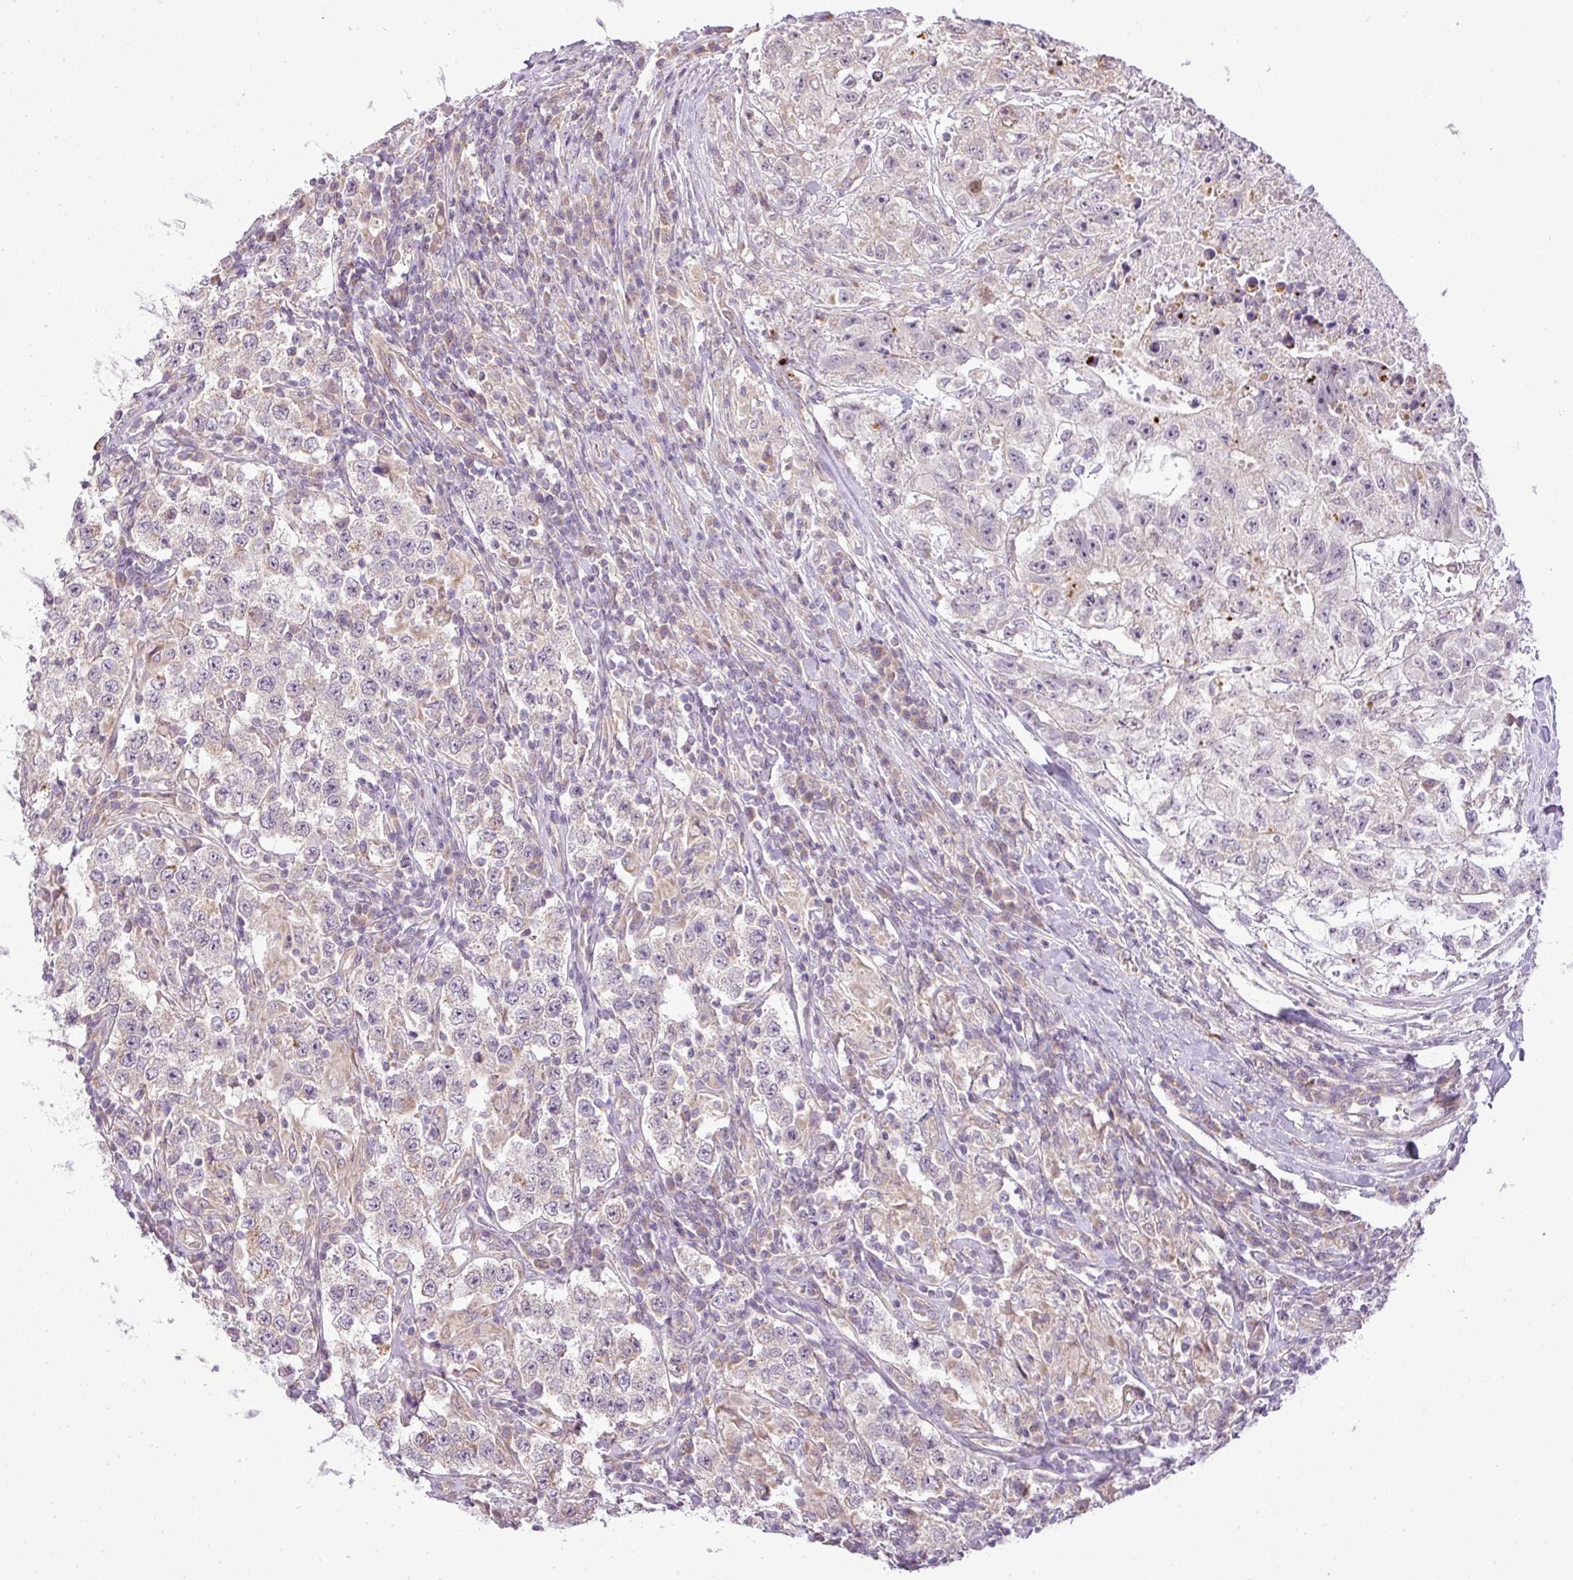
{"staining": {"intensity": "weak", "quantity": "<25%", "location": "cytoplasmic/membranous"}, "tissue": "testis cancer", "cell_type": "Tumor cells", "image_type": "cancer", "snomed": [{"axis": "morphology", "description": "Seminoma, NOS"}, {"axis": "morphology", "description": "Carcinoma, Embryonal, NOS"}, {"axis": "topography", "description": "Testis"}], "caption": "Immunohistochemistry of testis cancer (embryonal carcinoma) shows no expression in tumor cells. (DAB immunohistochemistry (IHC) with hematoxylin counter stain).", "gene": "ZDHHC1", "patient": {"sex": "male", "age": 41}}